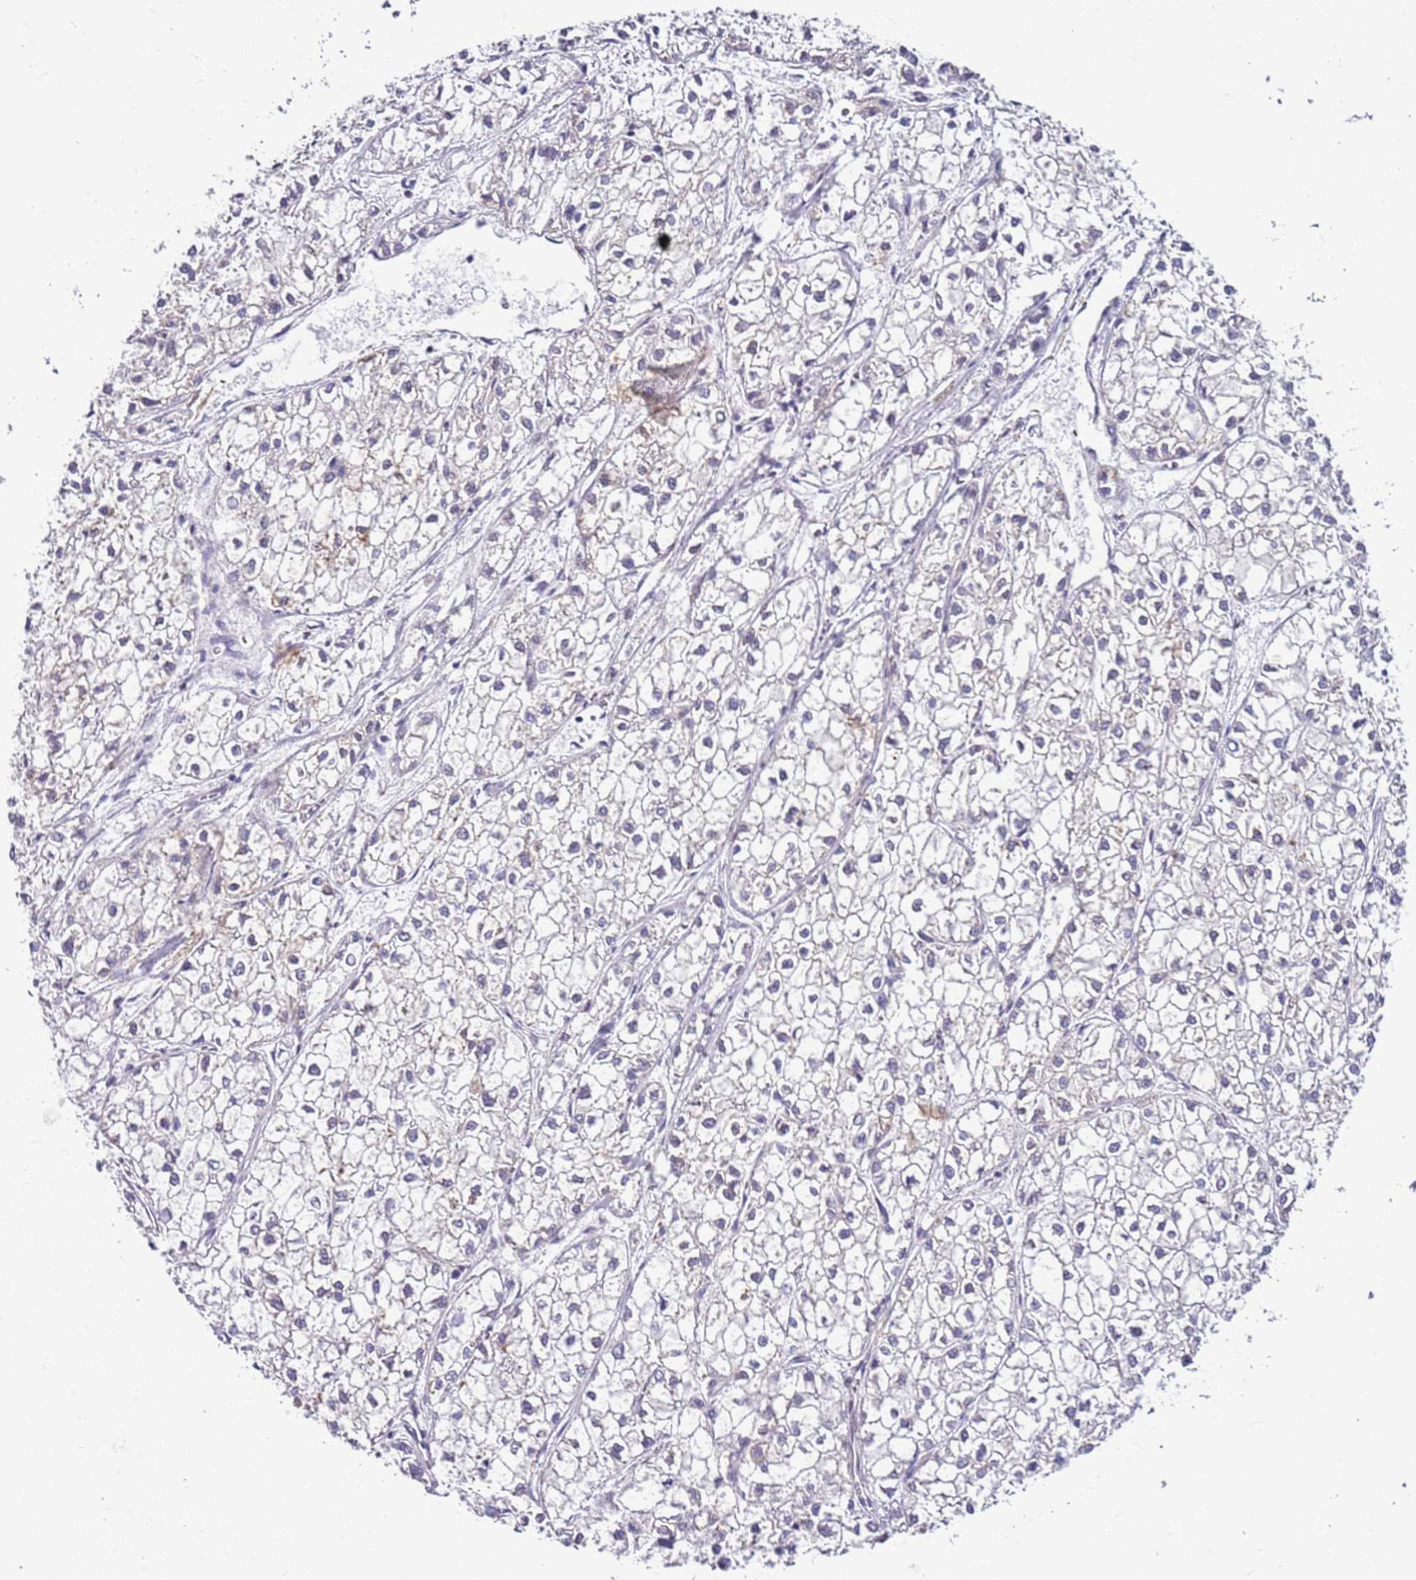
{"staining": {"intensity": "negative", "quantity": "none", "location": "none"}, "tissue": "liver cancer", "cell_type": "Tumor cells", "image_type": "cancer", "snomed": [{"axis": "morphology", "description": "Carcinoma, Hepatocellular, NOS"}, {"axis": "topography", "description": "Liver"}], "caption": "High magnification brightfield microscopy of hepatocellular carcinoma (liver) stained with DAB (3,3'-diaminobenzidine) (brown) and counterstained with hematoxylin (blue): tumor cells show no significant staining. Nuclei are stained in blue.", "gene": "SMIM4", "patient": {"sex": "female", "age": 43}}